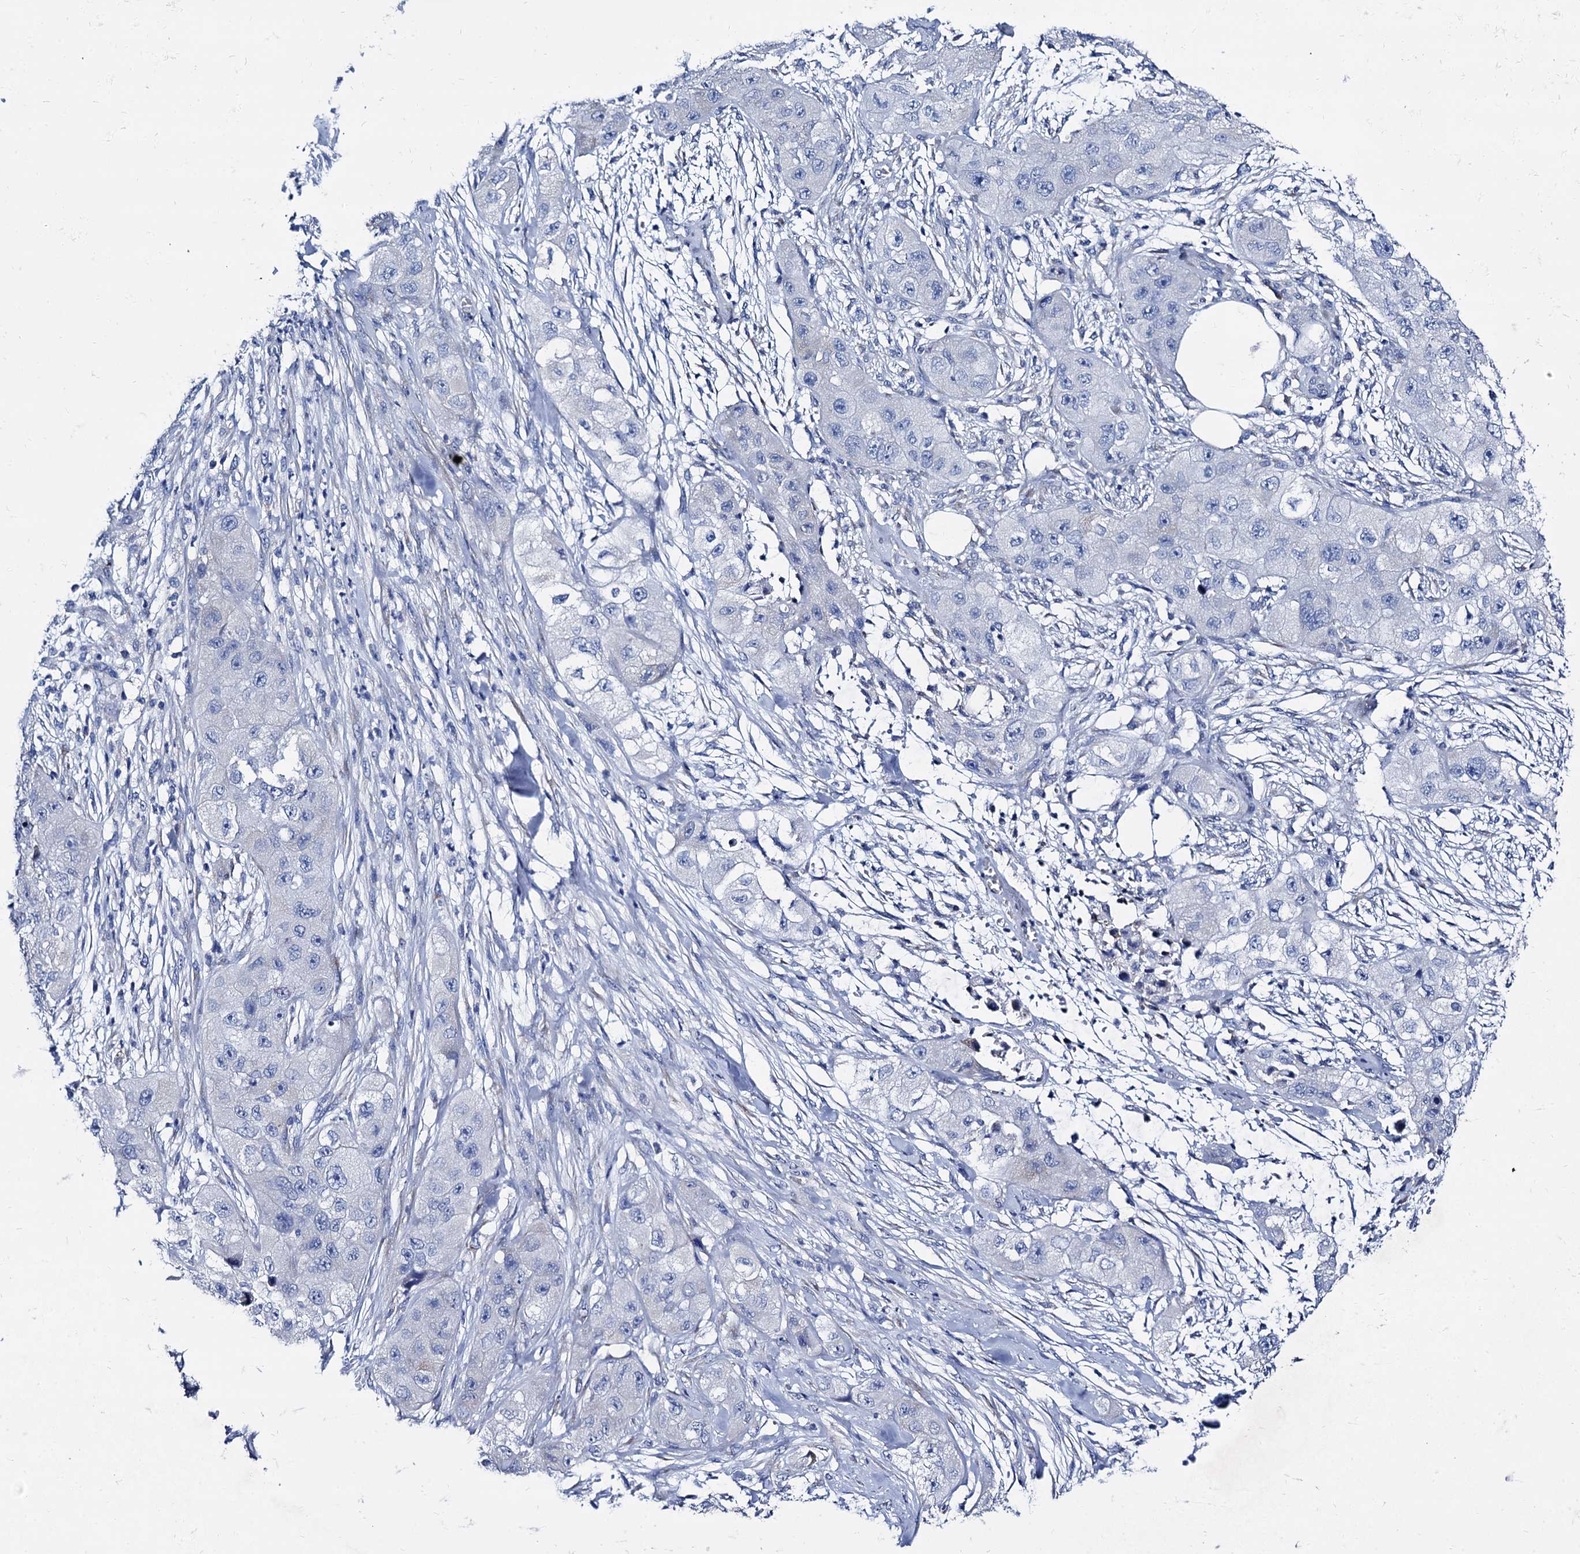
{"staining": {"intensity": "negative", "quantity": "none", "location": "none"}, "tissue": "skin cancer", "cell_type": "Tumor cells", "image_type": "cancer", "snomed": [{"axis": "morphology", "description": "Squamous cell carcinoma, NOS"}, {"axis": "topography", "description": "Skin"}, {"axis": "topography", "description": "Subcutis"}], "caption": "A high-resolution photomicrograph shows immunohistochemistry (IHC) staining of skin squamous cell carcinoma, which displays no significant positivity in tumor cells.", "gene": "FOXR2", "patient": {"sex": "male", "age": 73}}